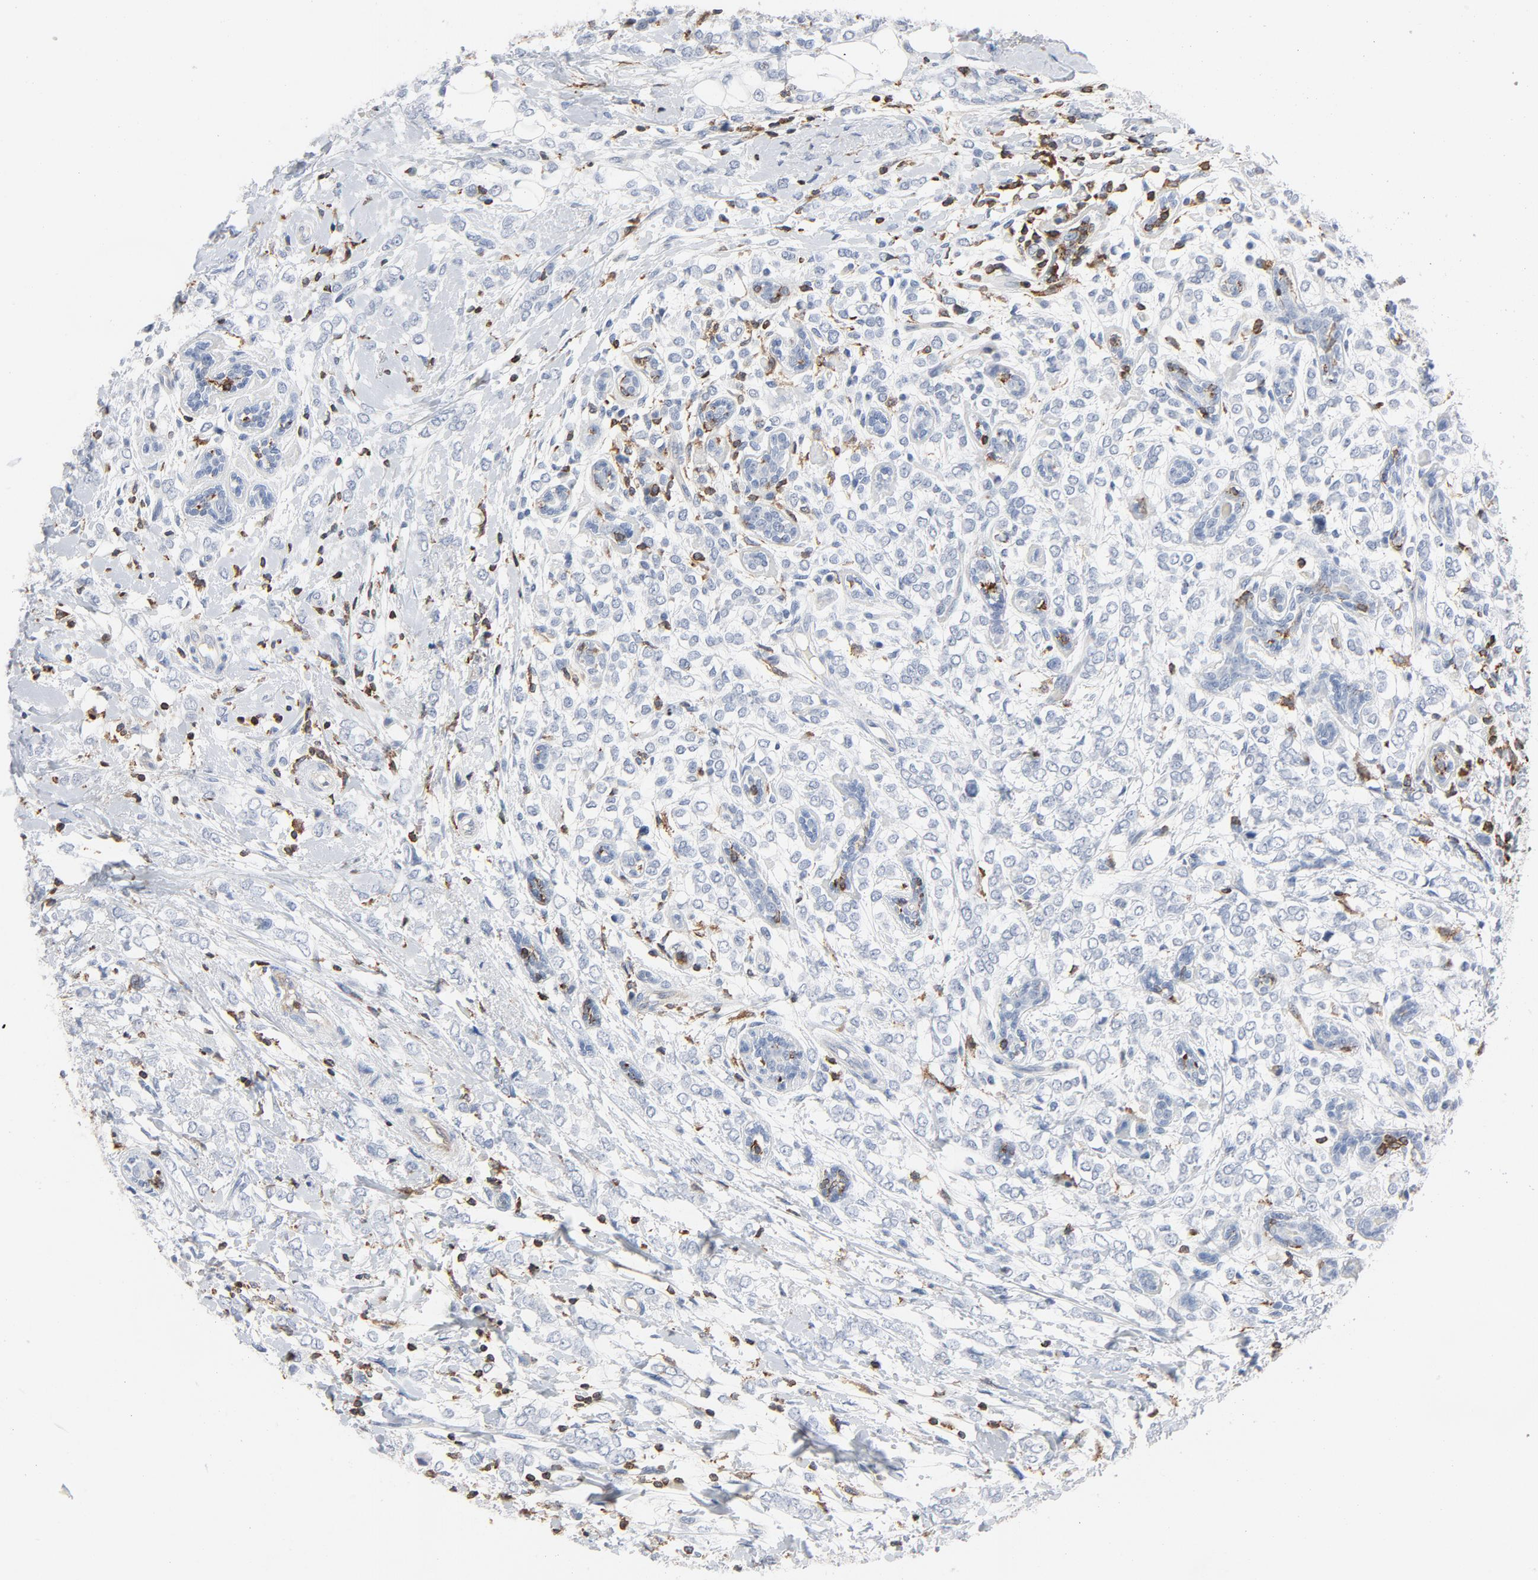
{"staining": {"intensity": "negative", "quantity": "none", "location": "none"}, "tissue": "breast cancer", "cell_type": "Tumor cells", "image_type": "cancer", "snomed": [{"axis": "morphology", "description": "Normal tissue, NOS"}, {"axis": "morphology", "description": "Lobular carcinoma"}, {"axis": "topography", "description": "Breast"}], "caption": "Immunohistochemical staining of breast cancer displays no significant expression in tumor cells.", "gene": "LCP2", "patient": {"sex": "female", "age": 47}}